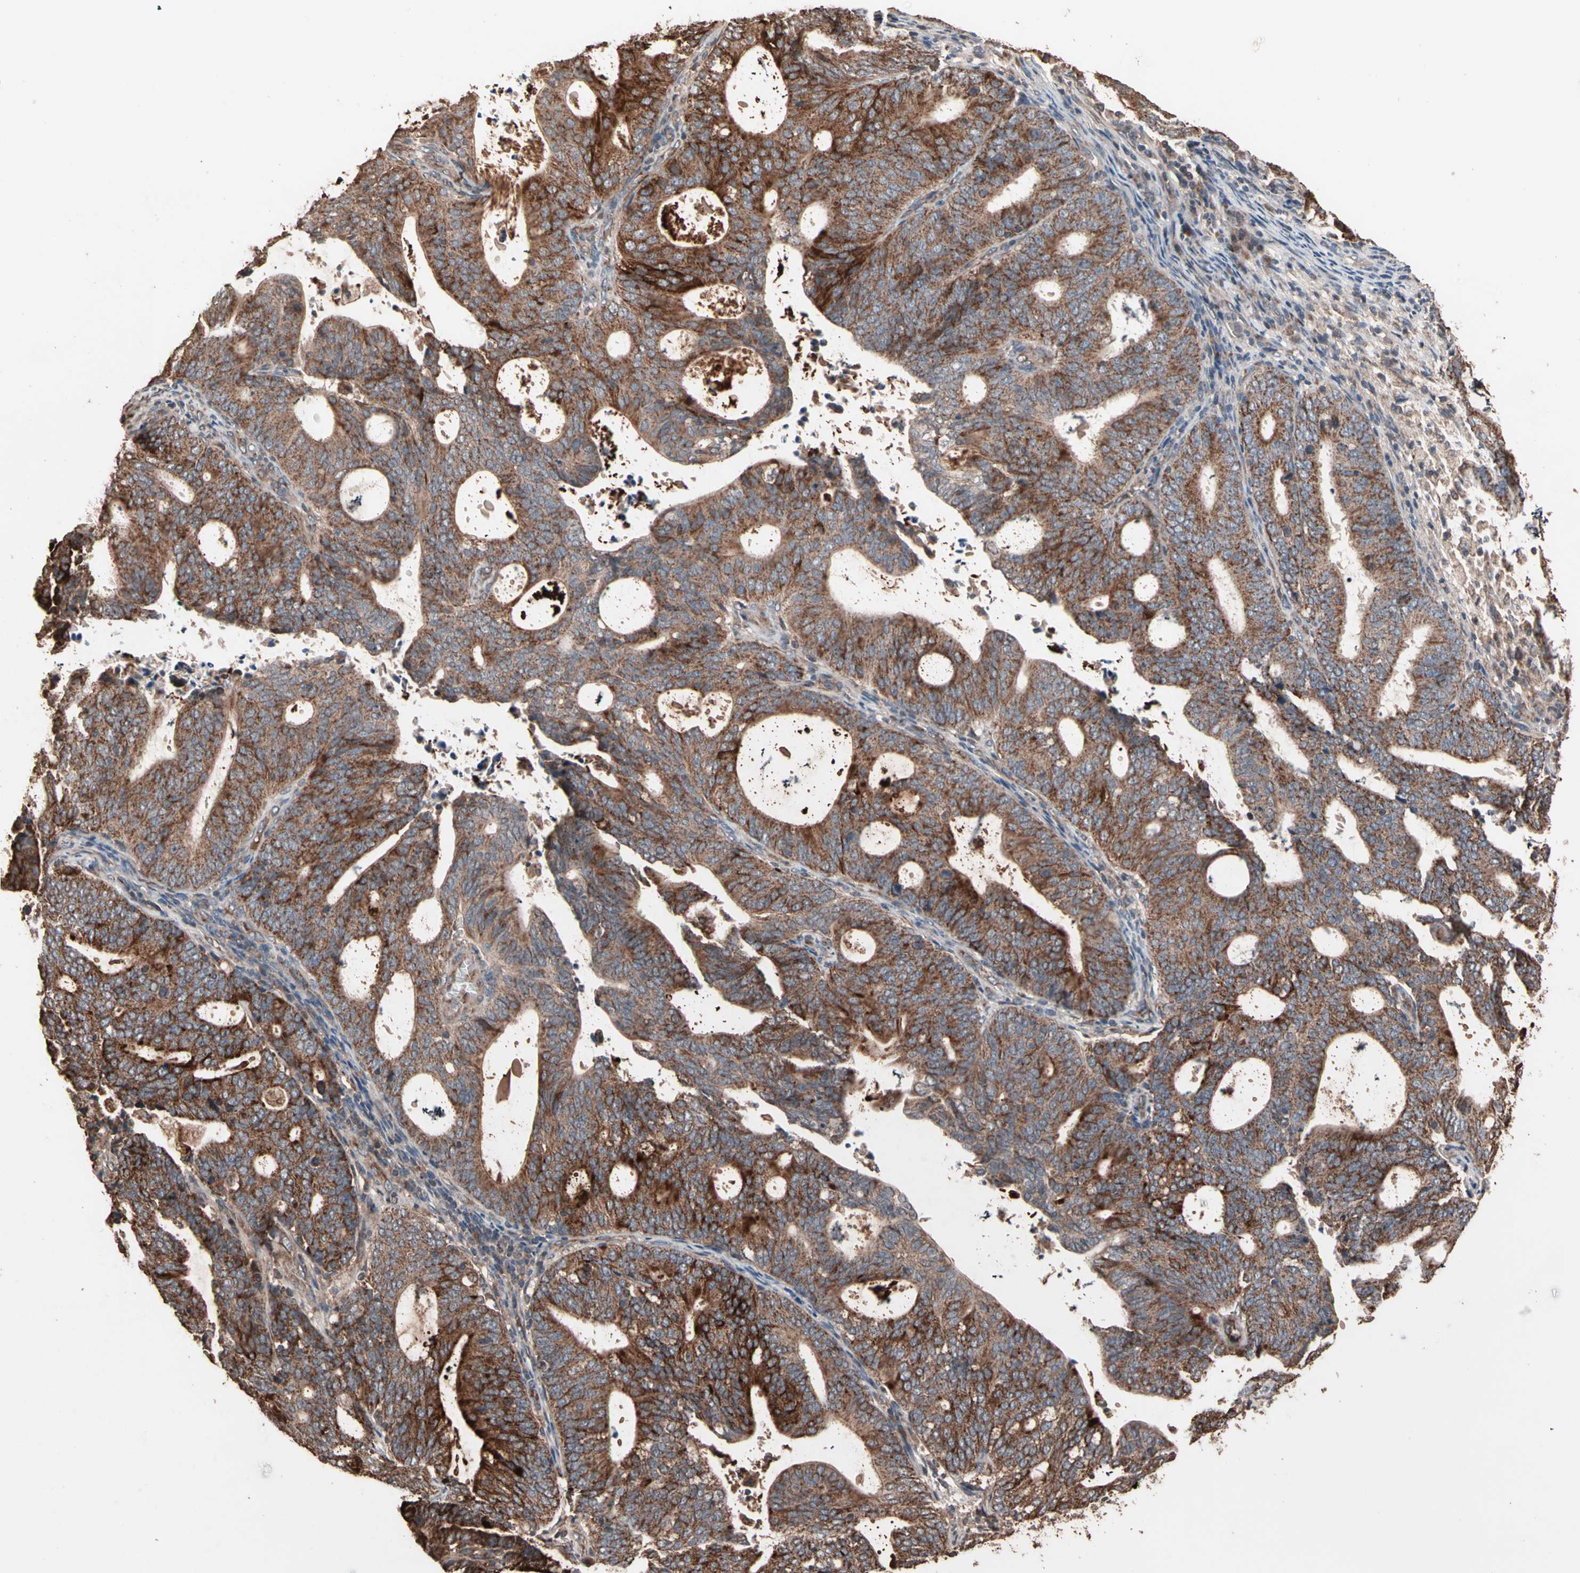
{"staining": {"intensity": "strong", "quantity": ">75%", "location": "cytoplasmic/membranous"}, "tissue": "endometrial cancer", "cell_type": "Tumor cells", "image_type": "cancer", "snomed": [{"axis": "morphology", "description": "Adenocarcinoma, NOS"}, {"axis": "topography", "description": "Uterus"}], "caption": "The image displays immunohistochemical staining of endometrial adenocarcinoma. There is strong cytoplasmic/membranous positivity is identified in approximately >75% of tumor cells. Ihc stains the protein in brown and the nuclei are stained blue.", "gene": "MRPL2", "patient": {"sex": "female", "age": 83}}